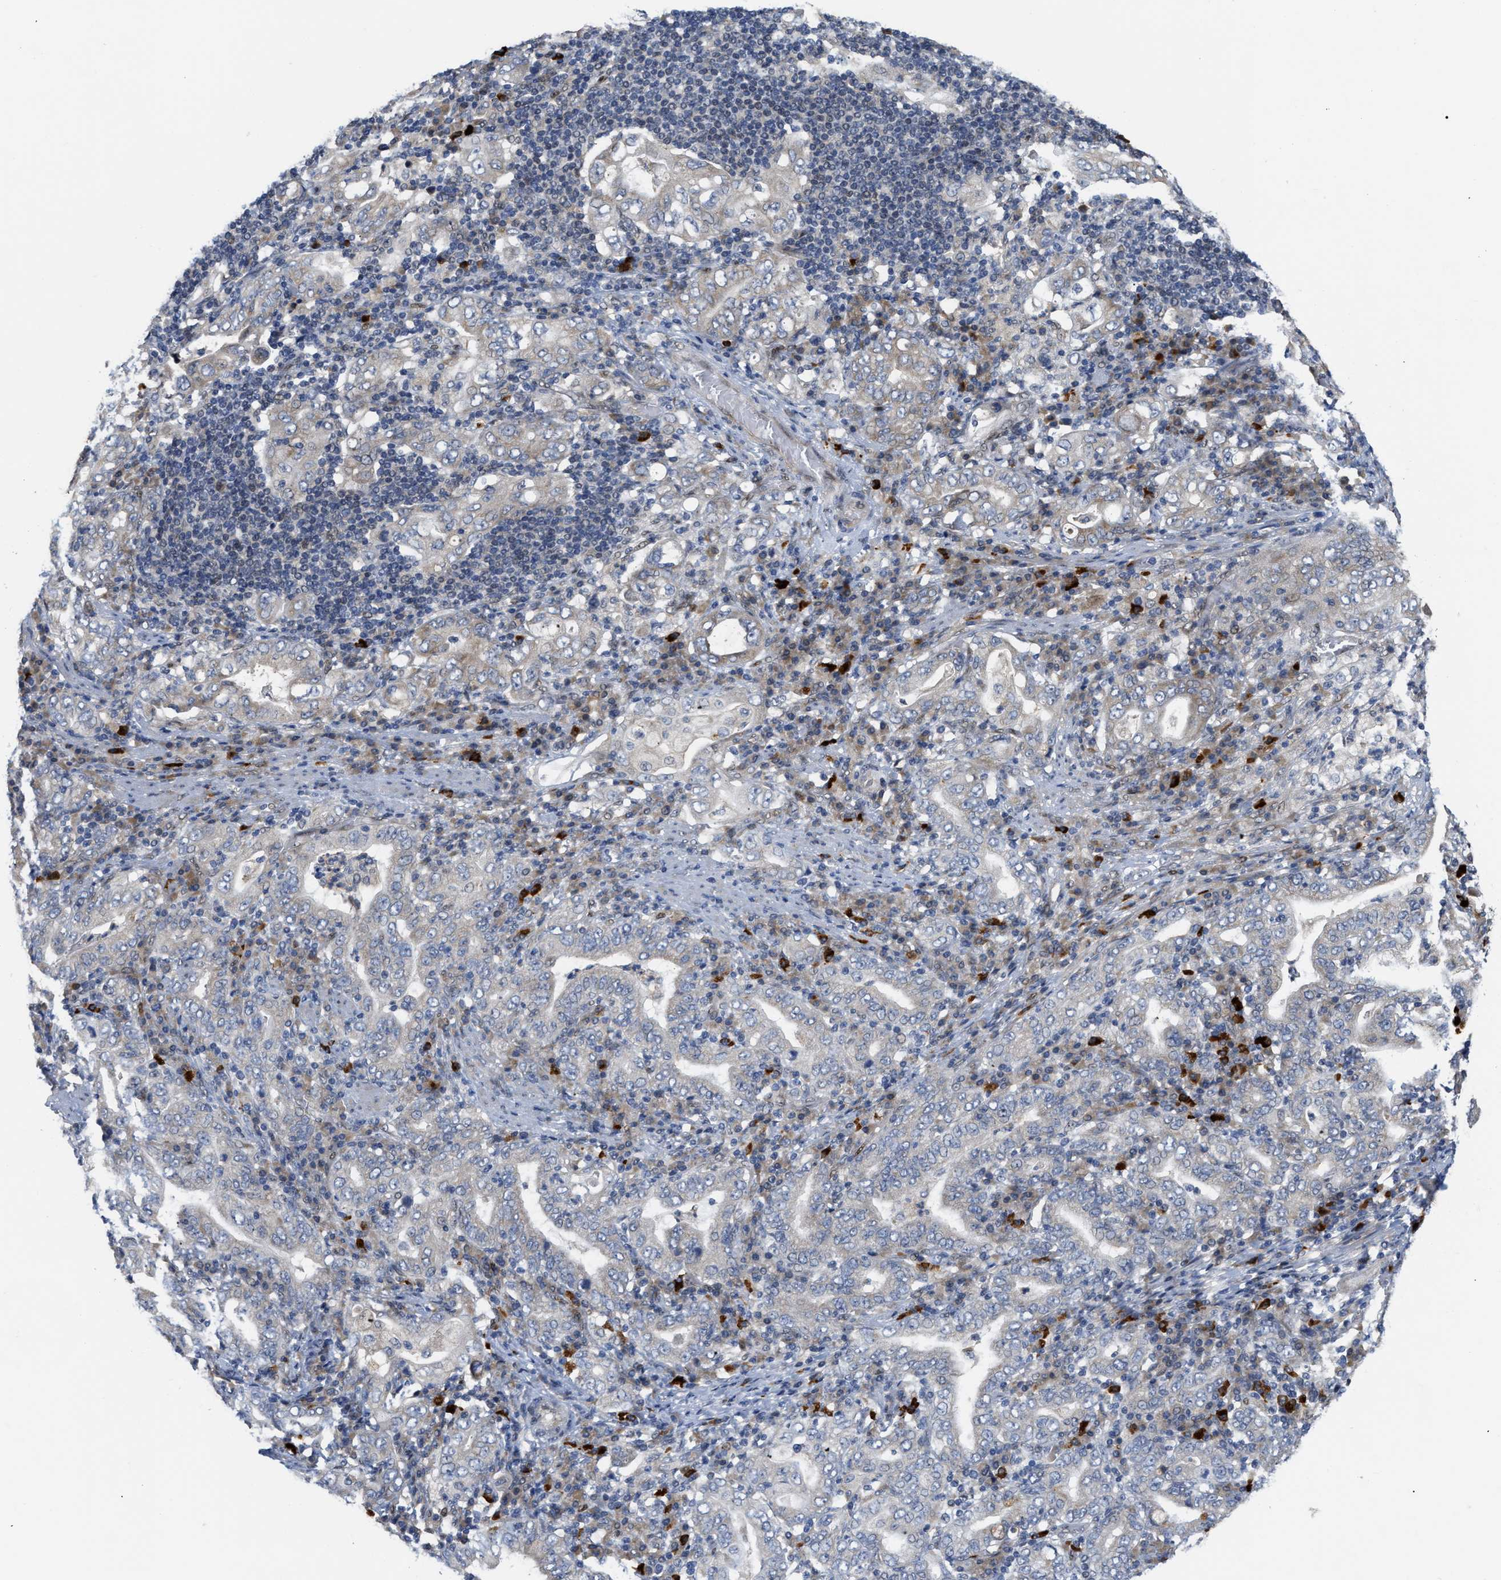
{"staining": {"intensity": "weak", "quantity": "<25%", "location": "cytoplasmic/membranous"}, "tissue": "stomach cancer", "cell_type": "Tumor cells", "image_type": "cancer", "snomed": [{"axis": "morphology", "description": "Normal tissue, NOS"}, {"axis": "morphology", "description": "Adenocarcinoma, NOS"}, {"axis": "topography", "description": "Esophagus"}, {"axis": "topography", "description": "Stomach, upper"}, {"axis": "topography", "description": "Peripheral nerve tissue"}], "caption": "Immunohistochemistry micrograph of human stomach cancer (adenocarcinoma) stained for a protein (brown), which displays no staining in tumor cells.", "gene": "TCF4", "patient": {"sex": "male", "age": 62}}